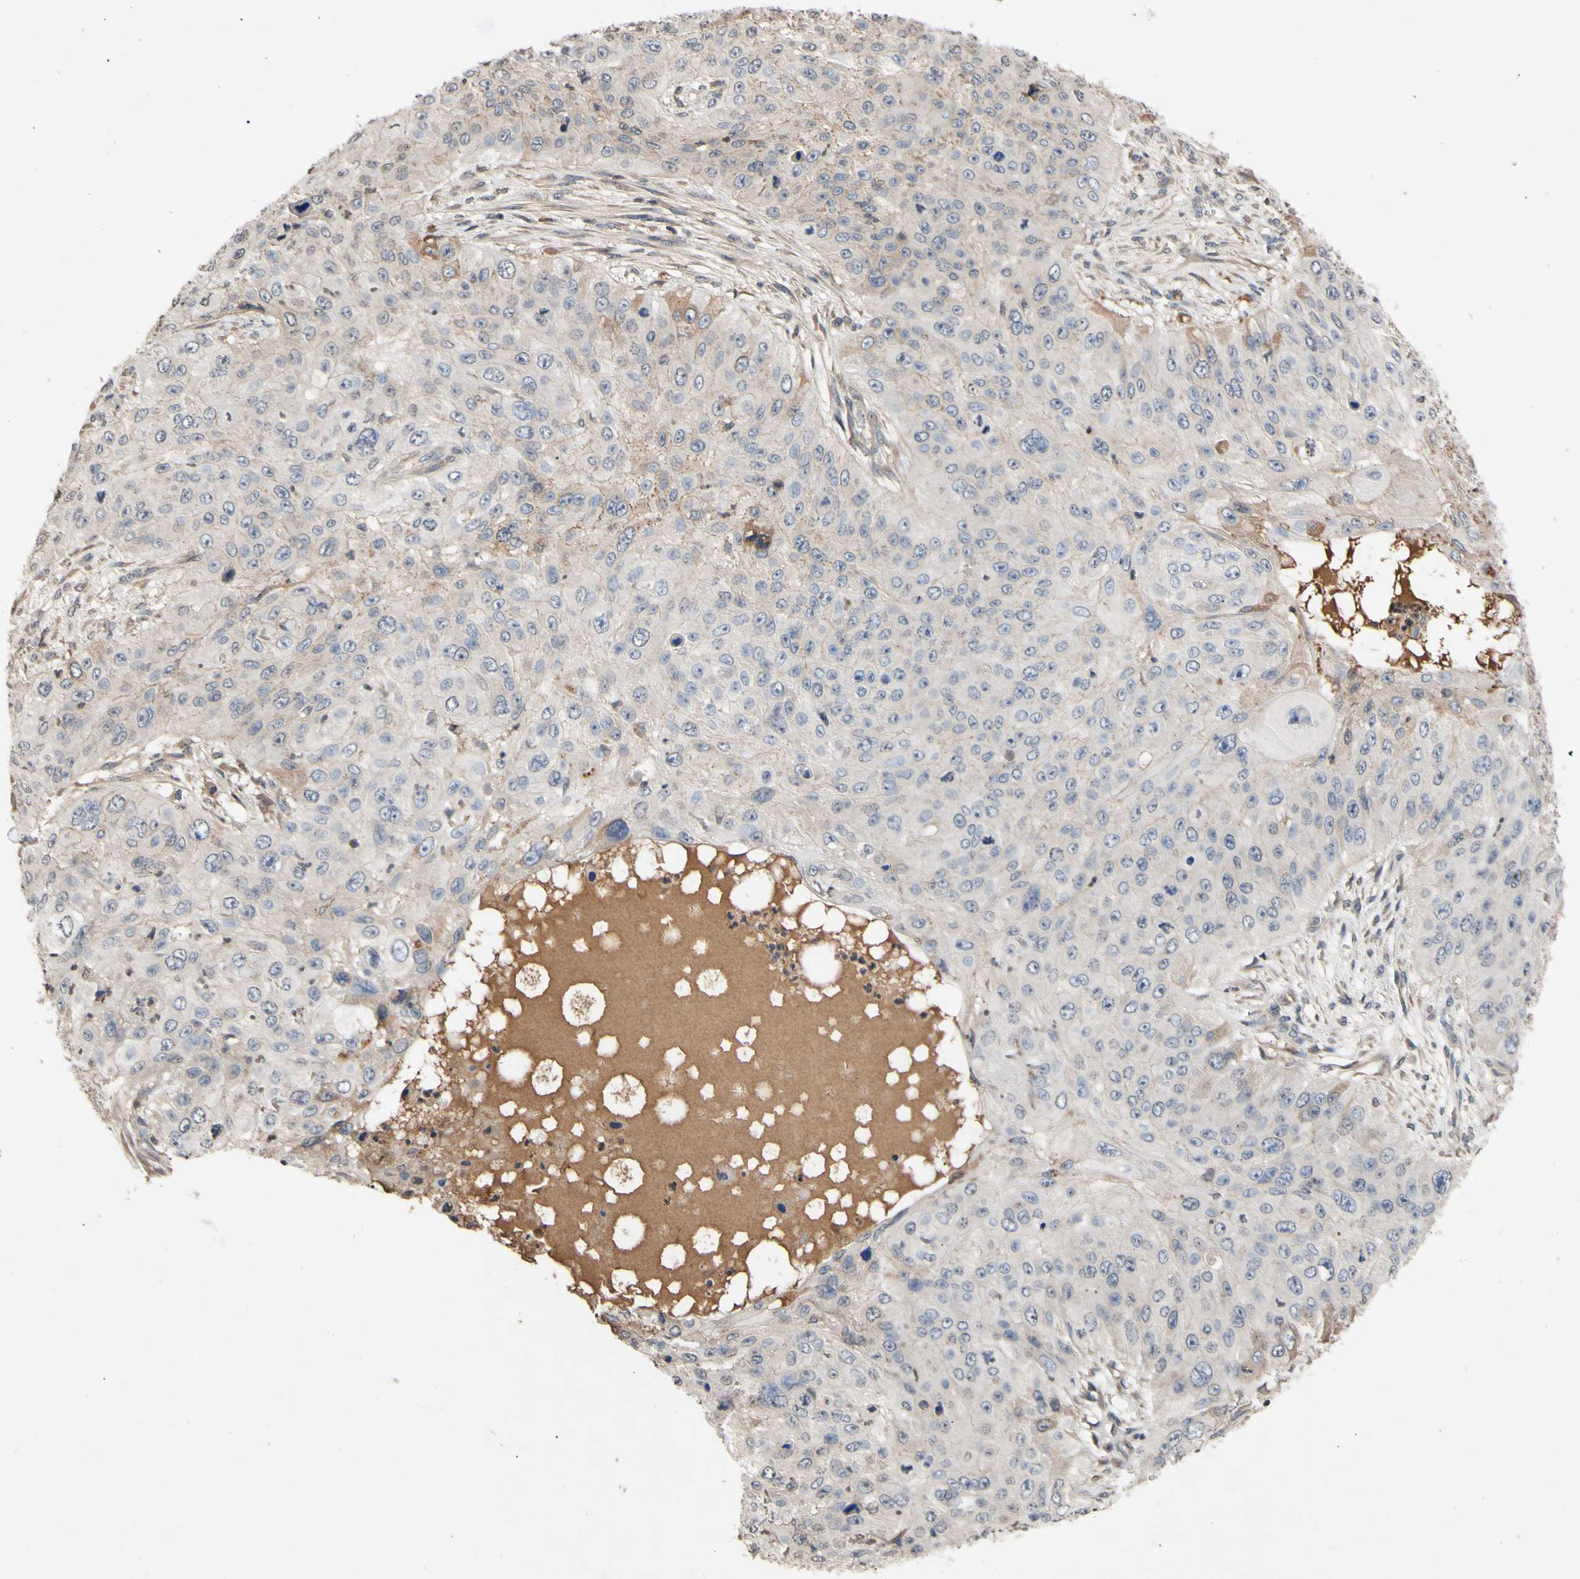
{"staining": {"intensity": "moderate", "quantity": "<25%", "location": "cytoplasmic/membranous"}, "tissue": "skin cancer", "cell_type": "Tumor cells", "image_type": "cancer", "snomed": [{"axis": "morphology", "description": "Squamous cell carcinoma, NOS"}, {"axis": "topography", "description": "Skin"}], "caption": "A brown stain labels moderate cytoplasmic/membranous positivity of a protein in human squamous cell carcinoma (skin) tumor cells.", "gene": "NECTIN3", "patient": {"sex": "female", "age": 80}}